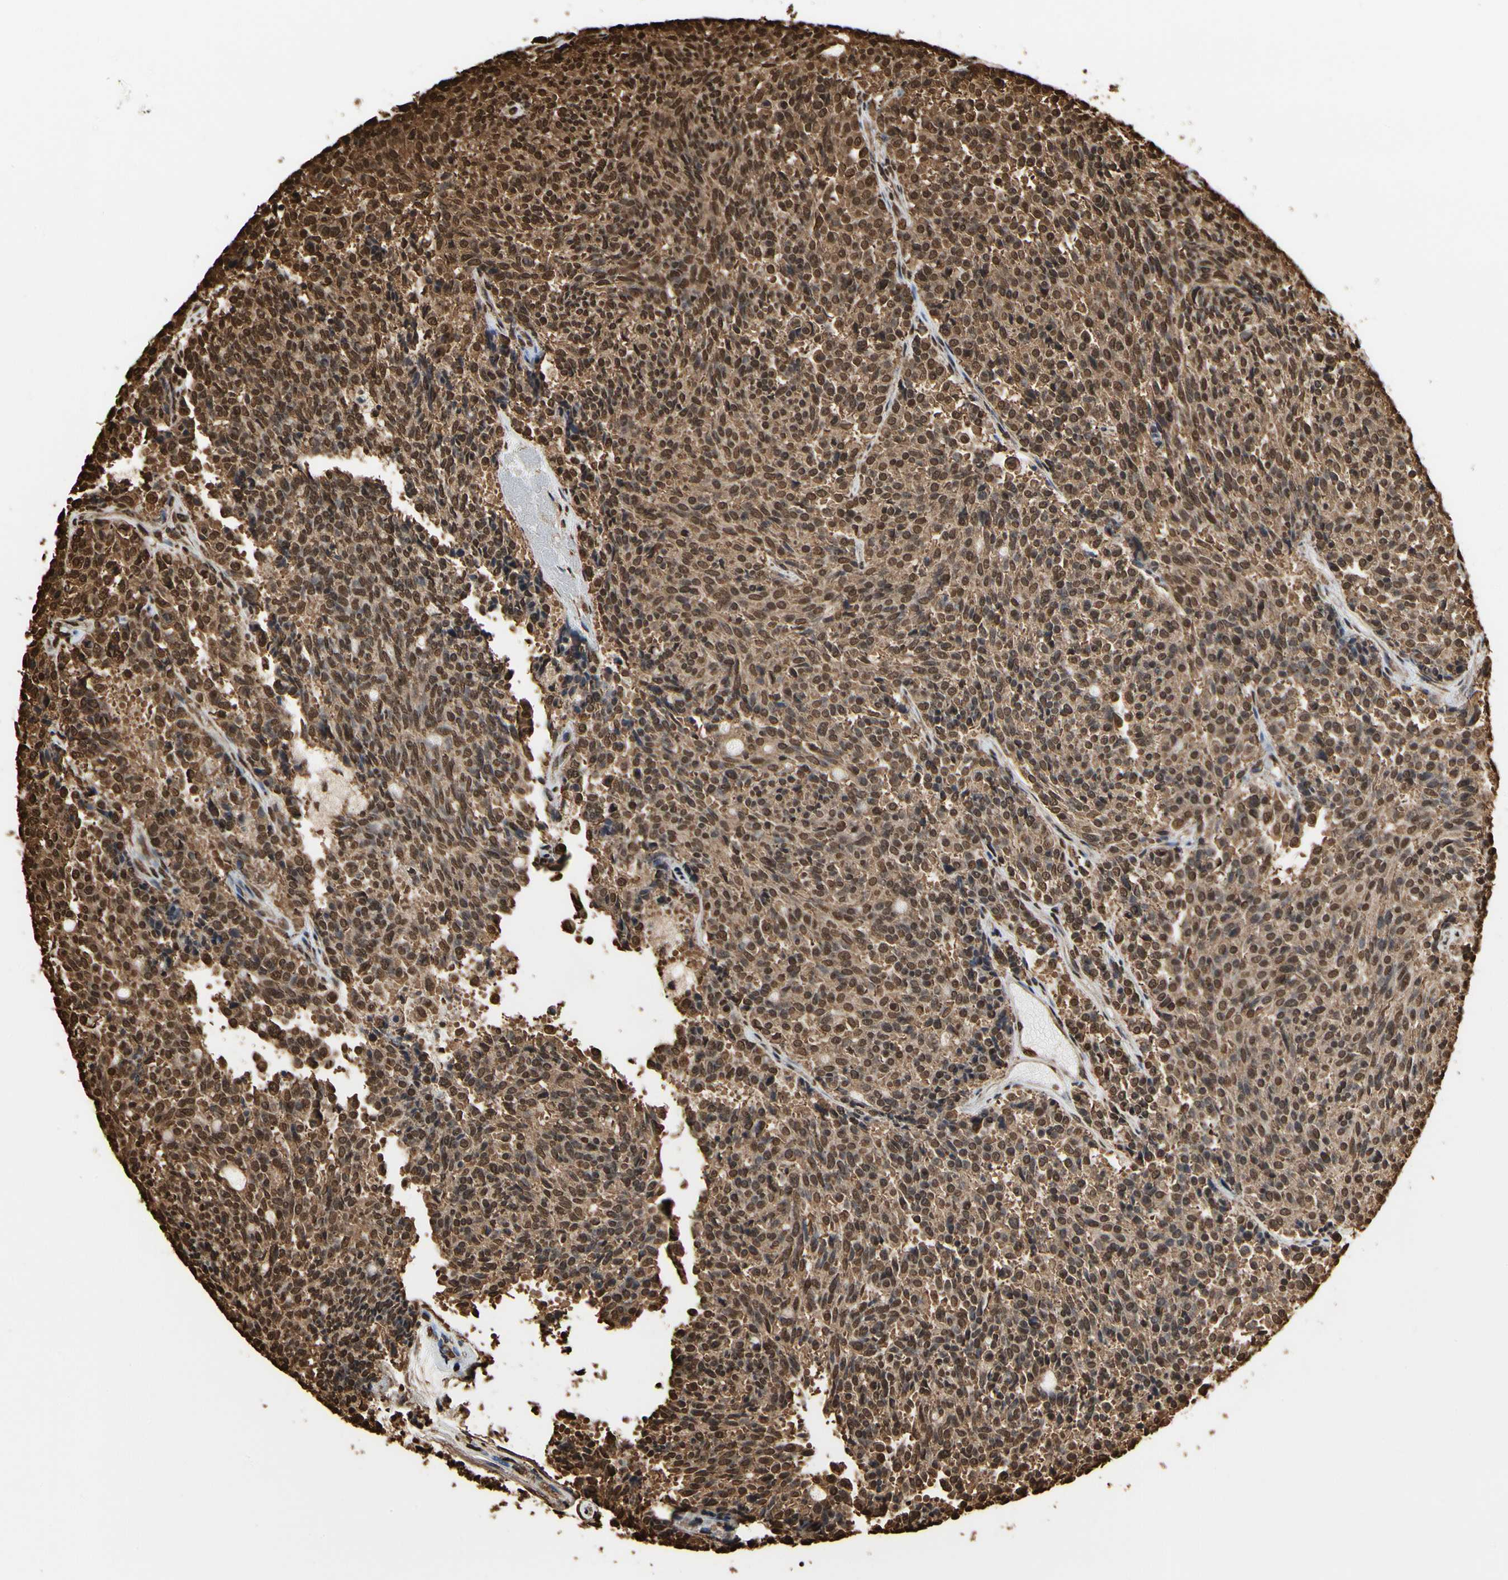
{"staining": {"intensity": "strong", "quantity": ">75%", "location": "cytoplasmic/membranous,nuclear"}, "tissue": "carcinoid", "cell_type": "Tumor cells", "image_type": "cancer", "snomed": [{"axis": "morphology", "description": "Carcinoid, malignant, NOS"}, {"axis": "topography", "description": "Pancreas"}], "caption": "An image of carcinoid stained for a protein displays strong cytoplasmic/membranous and nuclear brown staining in tumor cells. (Stains: DAB (3,3'-diaminobenzidine) in brown, nuclei in blue, Microscopy: brightfield microscopy at high magnification).", "gene": "HNRNPK", "patient": {"sex": "female", "age": 54}}